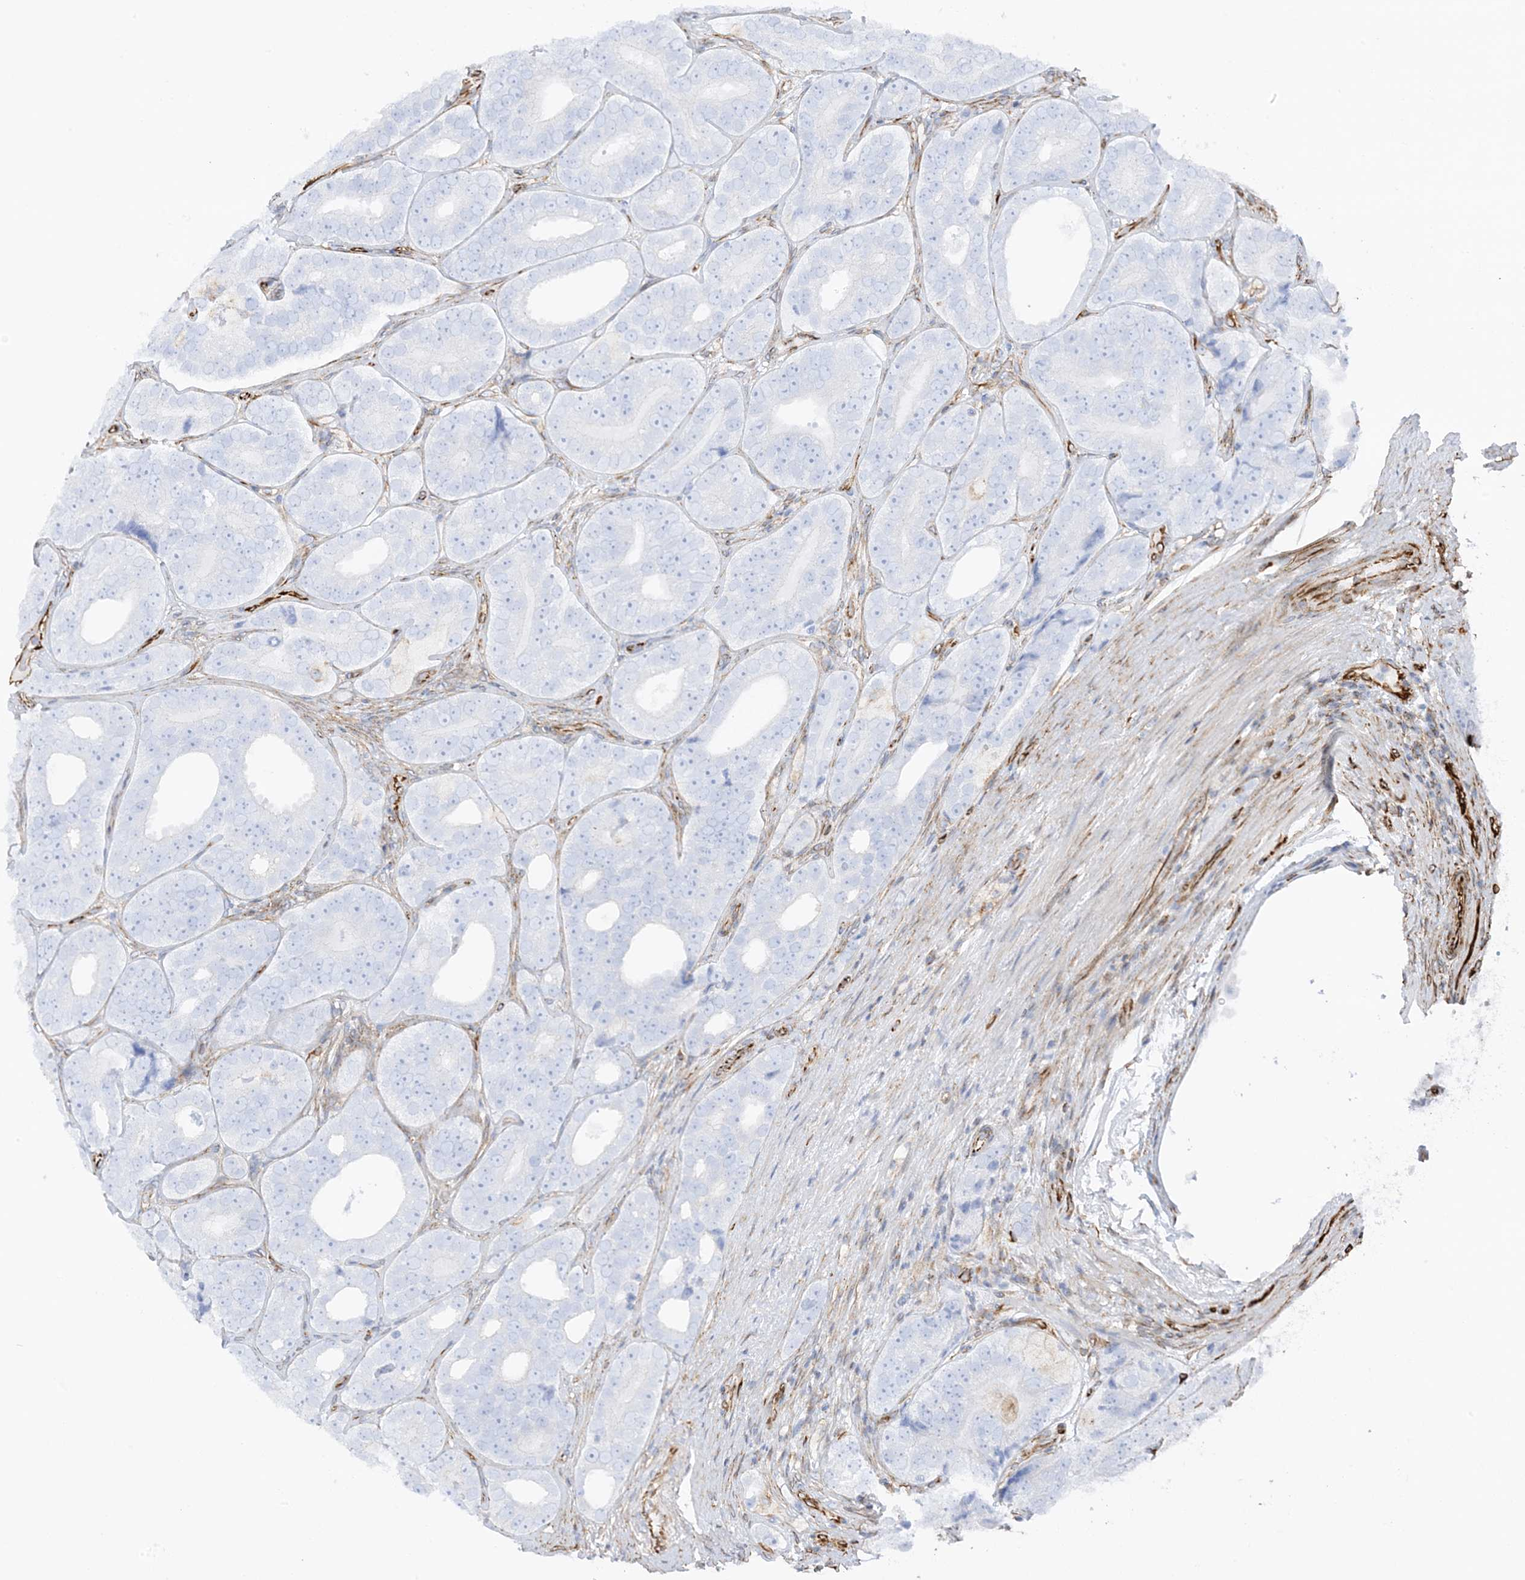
{"staining": {"intensity": "negative", "quantity": "none", "location": "none"}, "tissue": "prostate cancer", "cell_type": "Tumor cells", "image_type": "cancer", "snomed": [{"axis": "morphology", "description": "Adenocarcinoma, High grade"}, {"axis": "topography", "description": "Prostate"}], "caption": "There is no significant staining in tumor cells of prostate cancer (high-grade adenocarcinoma).", "gene": "PID1", "patient": {"sex": "male", "age": 56}}